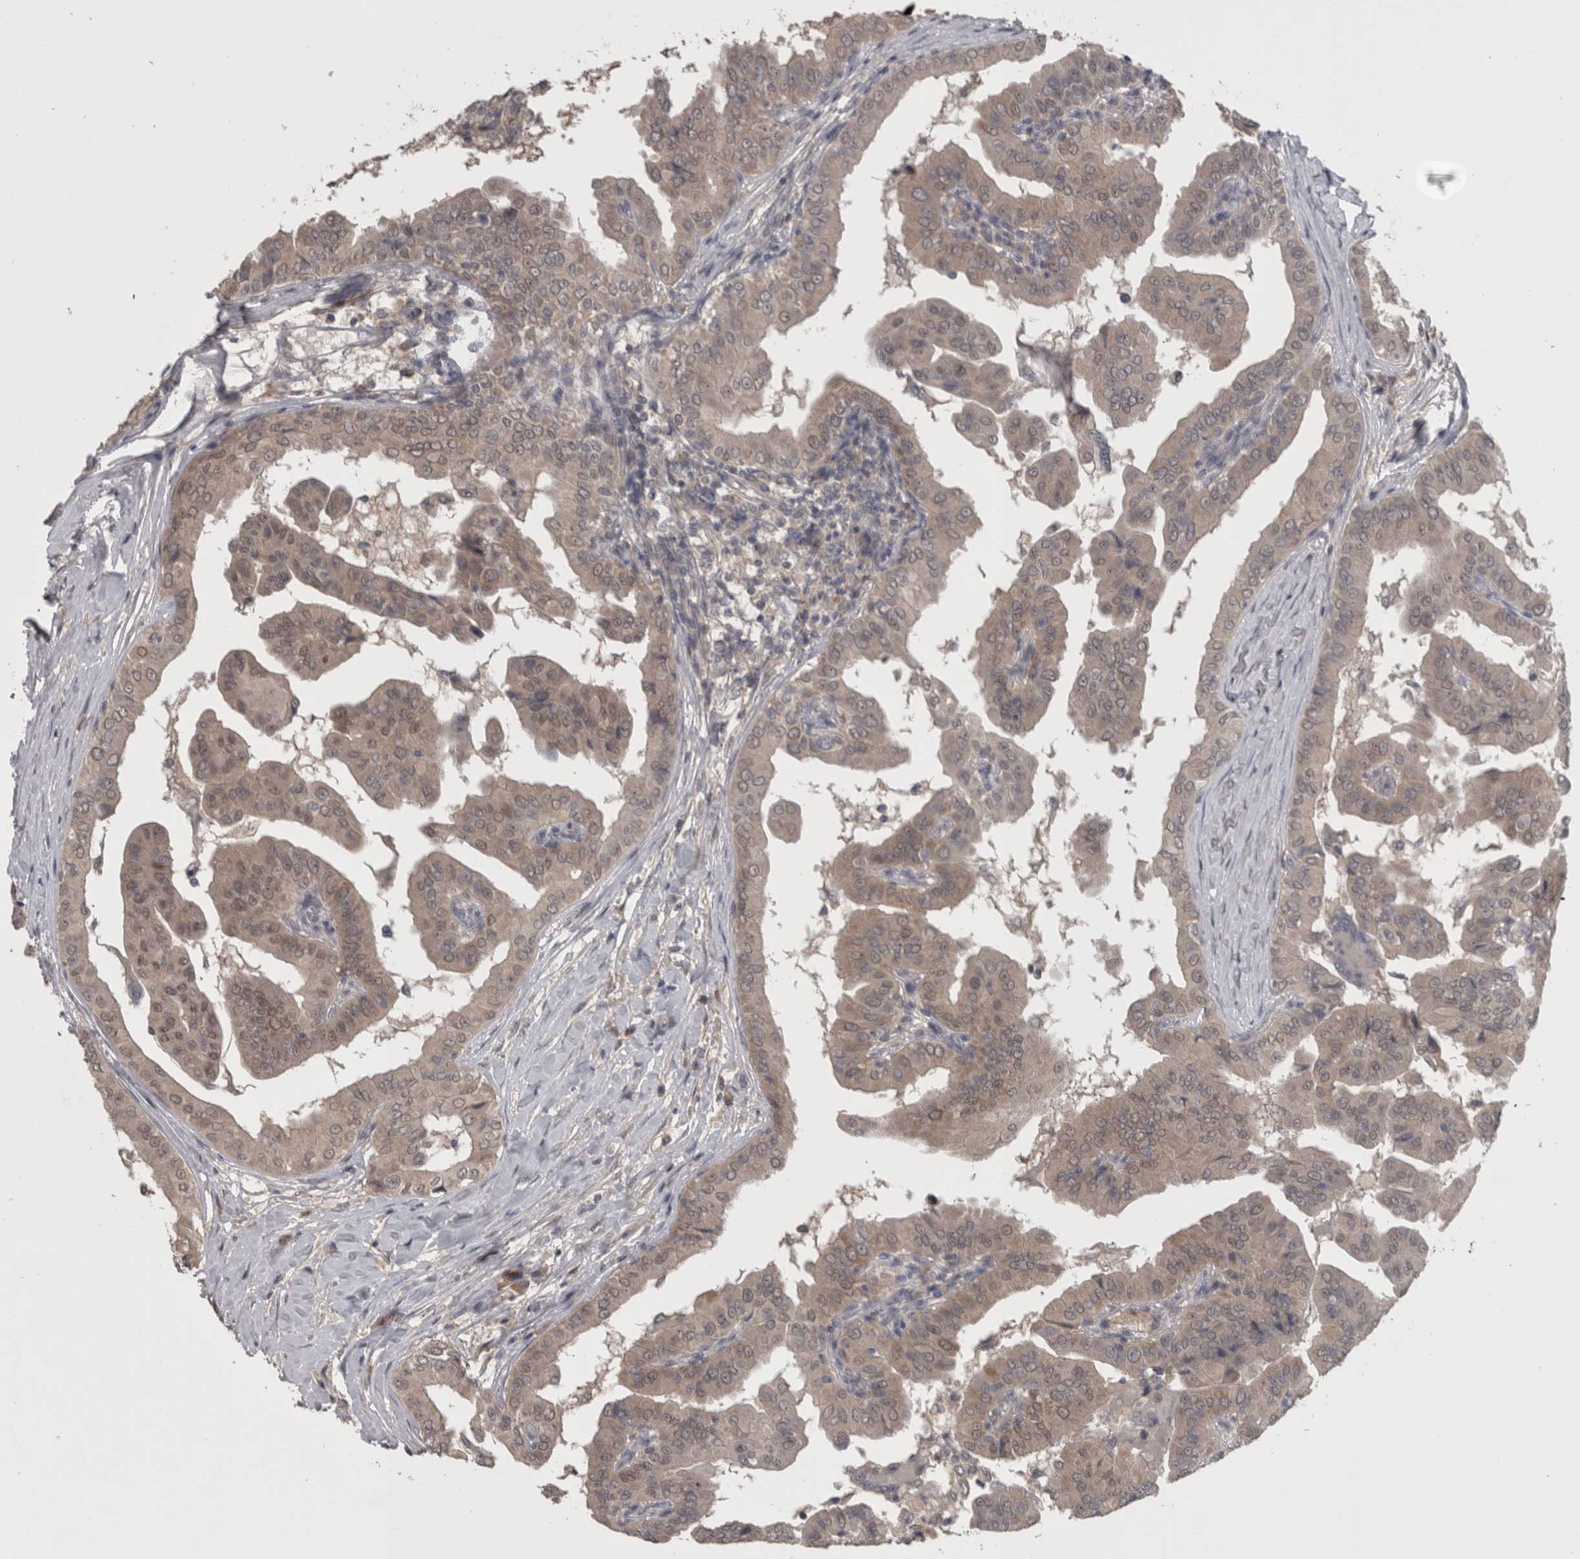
{"staining": {"intensity": "weak", "quantity": ">75%", "location": "cytoplasmic/membranous"}, "tissue": "thyroid cancer", "cell_type": "Tumor cells", "image_type": "cancer", "snomed": [{"axis": "morphology", "description": "Papillary adenocarcinoma, NOS"}, {"axis": "topography", "description": "Thyroid gland"}], "caption": "A high-resolution photomicrograph shows immunohistochemistry staining of thyroid papillary adenocarcinoma, which shows weak cytoplasmic/membranous expression in approximately >75% of tumor cells. The staining was performed using DAB (3,3'-diaminobenzidine) to visualize the protein expression in brown, while the nuclei were stained in blue with hematoxylin (Magnification: 20x).", "gene": "ZNF114", "patient": {"sex": "male", "age": 33}}